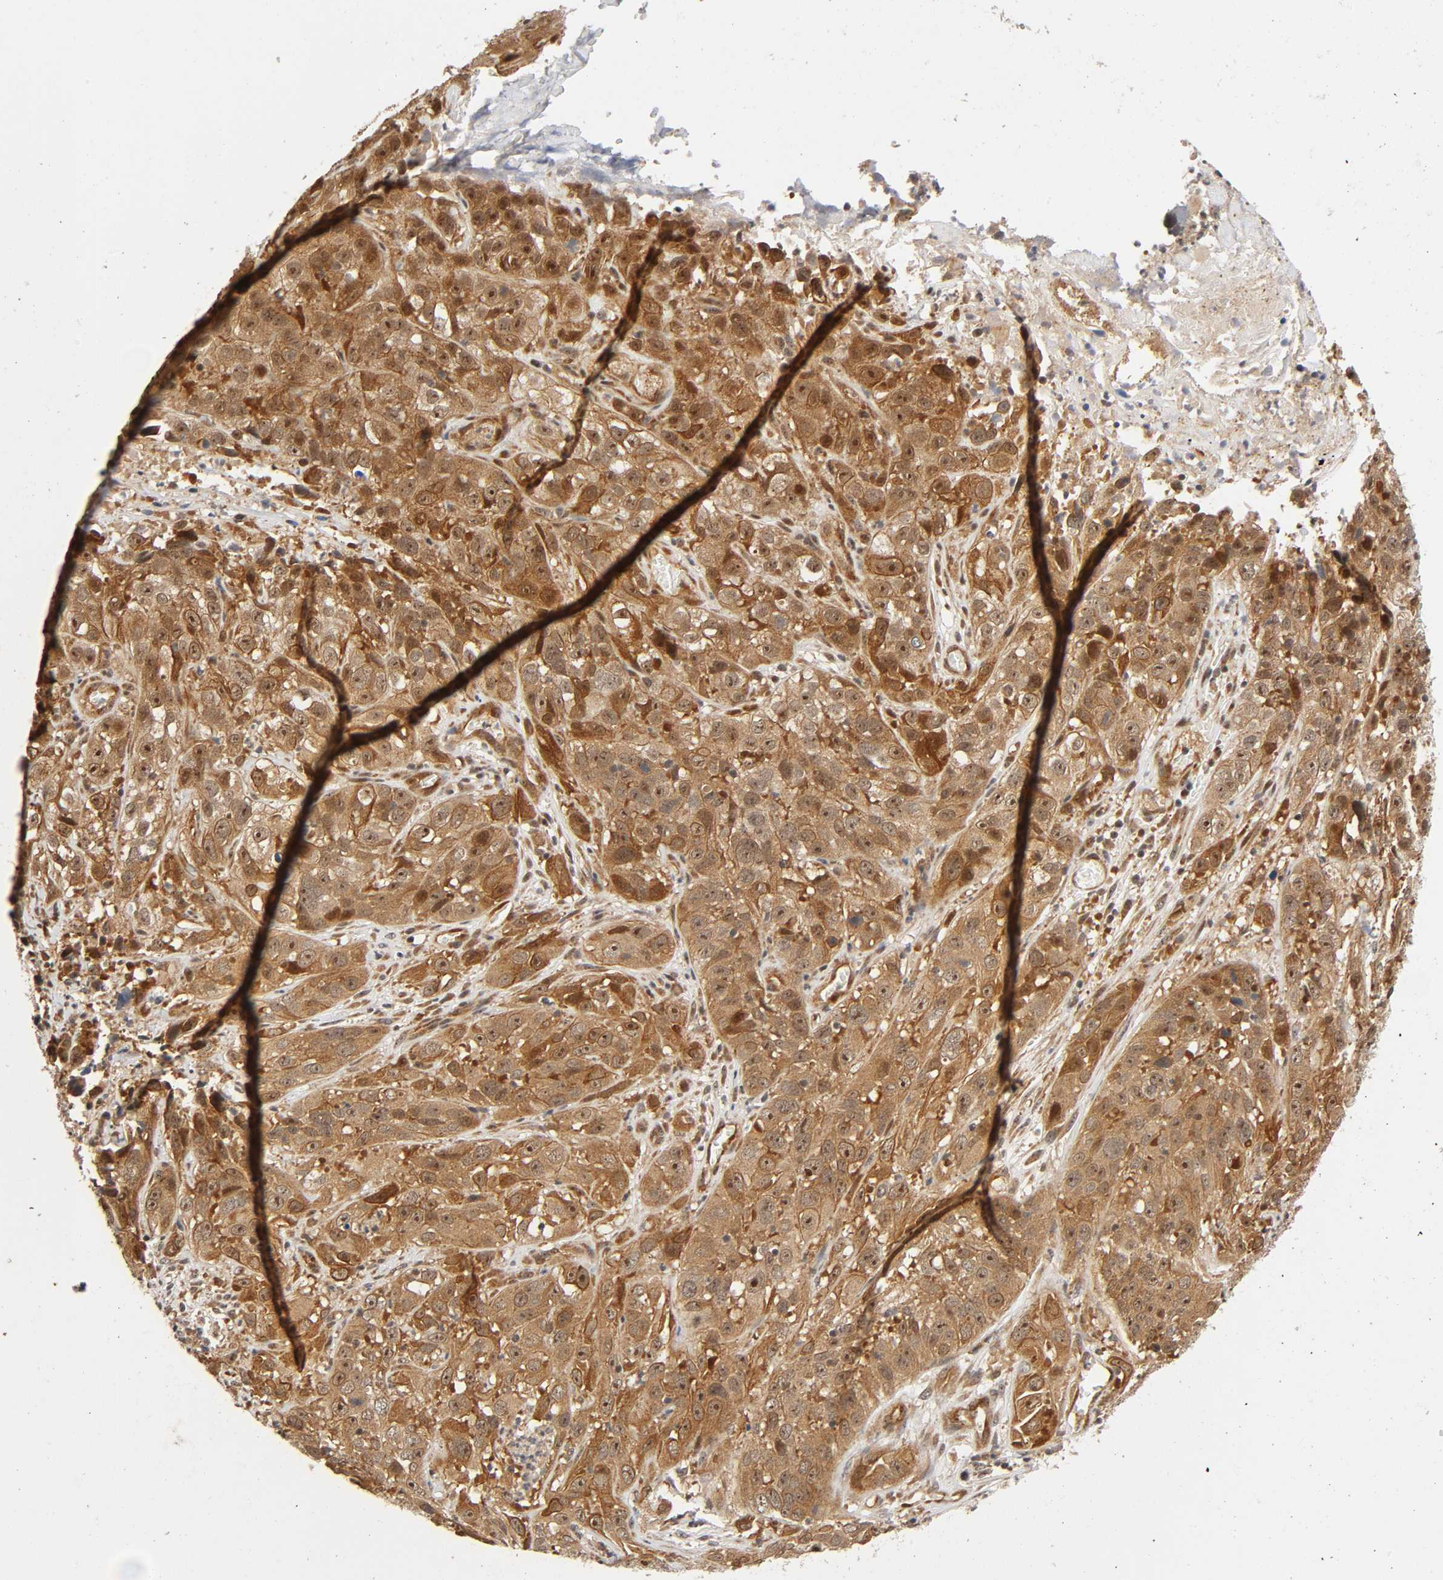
{"staining": {"intensity": "moderate", "quantity": ">75%", "location": "cytoplasmic/membranous,nuclear"}, "tissue": "cervical cancer", "cell_type": "Tumor cells", "image_type": "cancer", "snomed": [{"axis": "morphology", "description": "Squamous cell carcinoma, NOS"}, {"axis": "topography", "description": "Cervix"}], "caption": "Human squamous cell carcinoma (cervical) stained for a protein (brown) exhibits moderate cytoplasmic/membranous and nuclear positive positivity in approximately >75% of tumor cells.", "gene": "IQCJ-SCHIP1", "patient": {"sex": "female", "age": 32}}